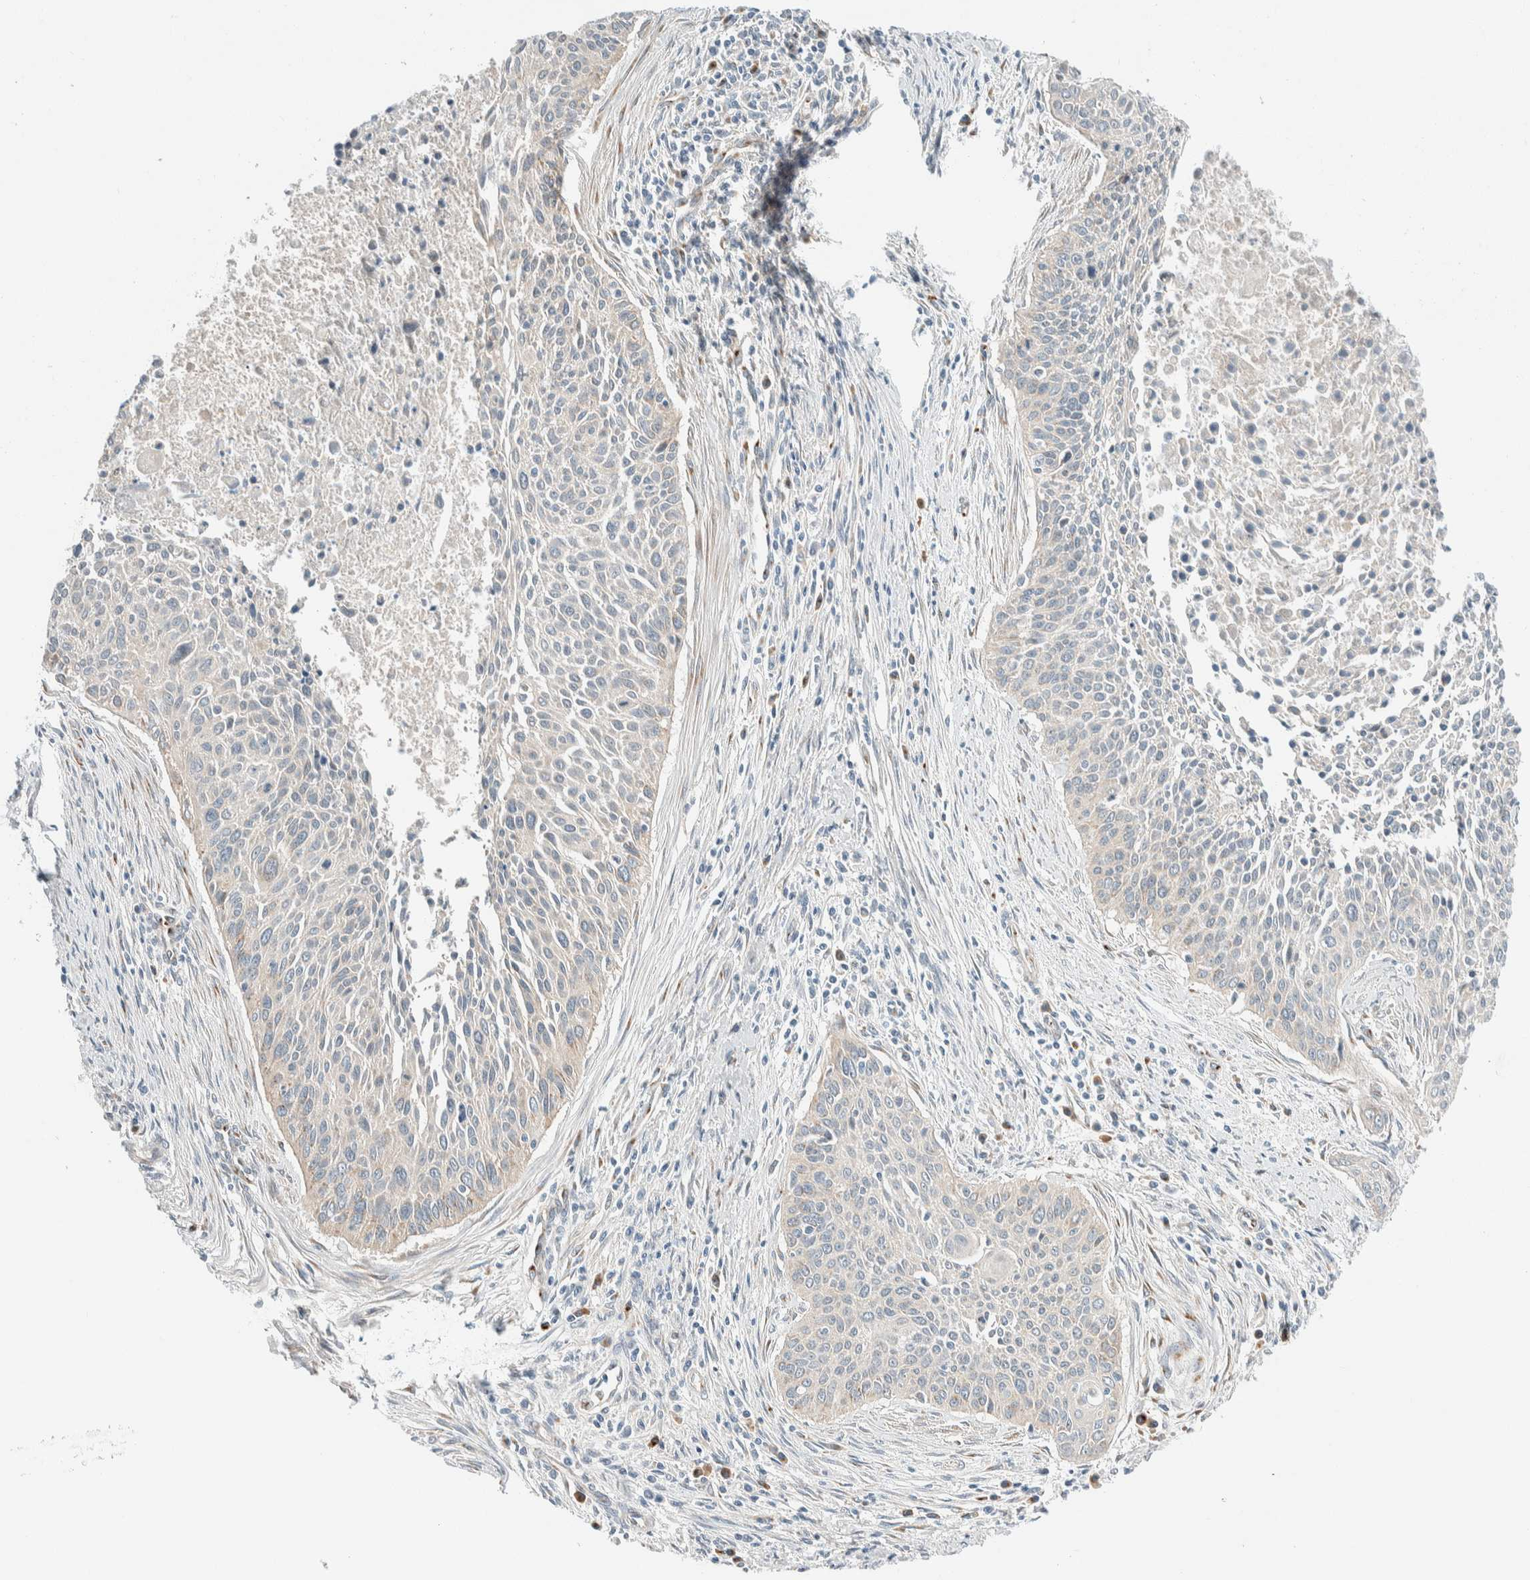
{"staining": {"intensity": "negative", "quantity": "none", "location": "none"}, "tissue": "cervical cancer", "cell_type": "Tumor cells", "image_type": "cancer", "snomed": [{"axis": "morphology", "description": "Squamous cell carcinoma, NOS"}, {"axis": "topography", "description": "Cervix"}], "caption": "Histopathology image shows no protein expression in tumor cells of cervical squamous cell carcinoma tissue.", "gene": "TMEM184B", "patient": {"sex": "female", "age": 55}}